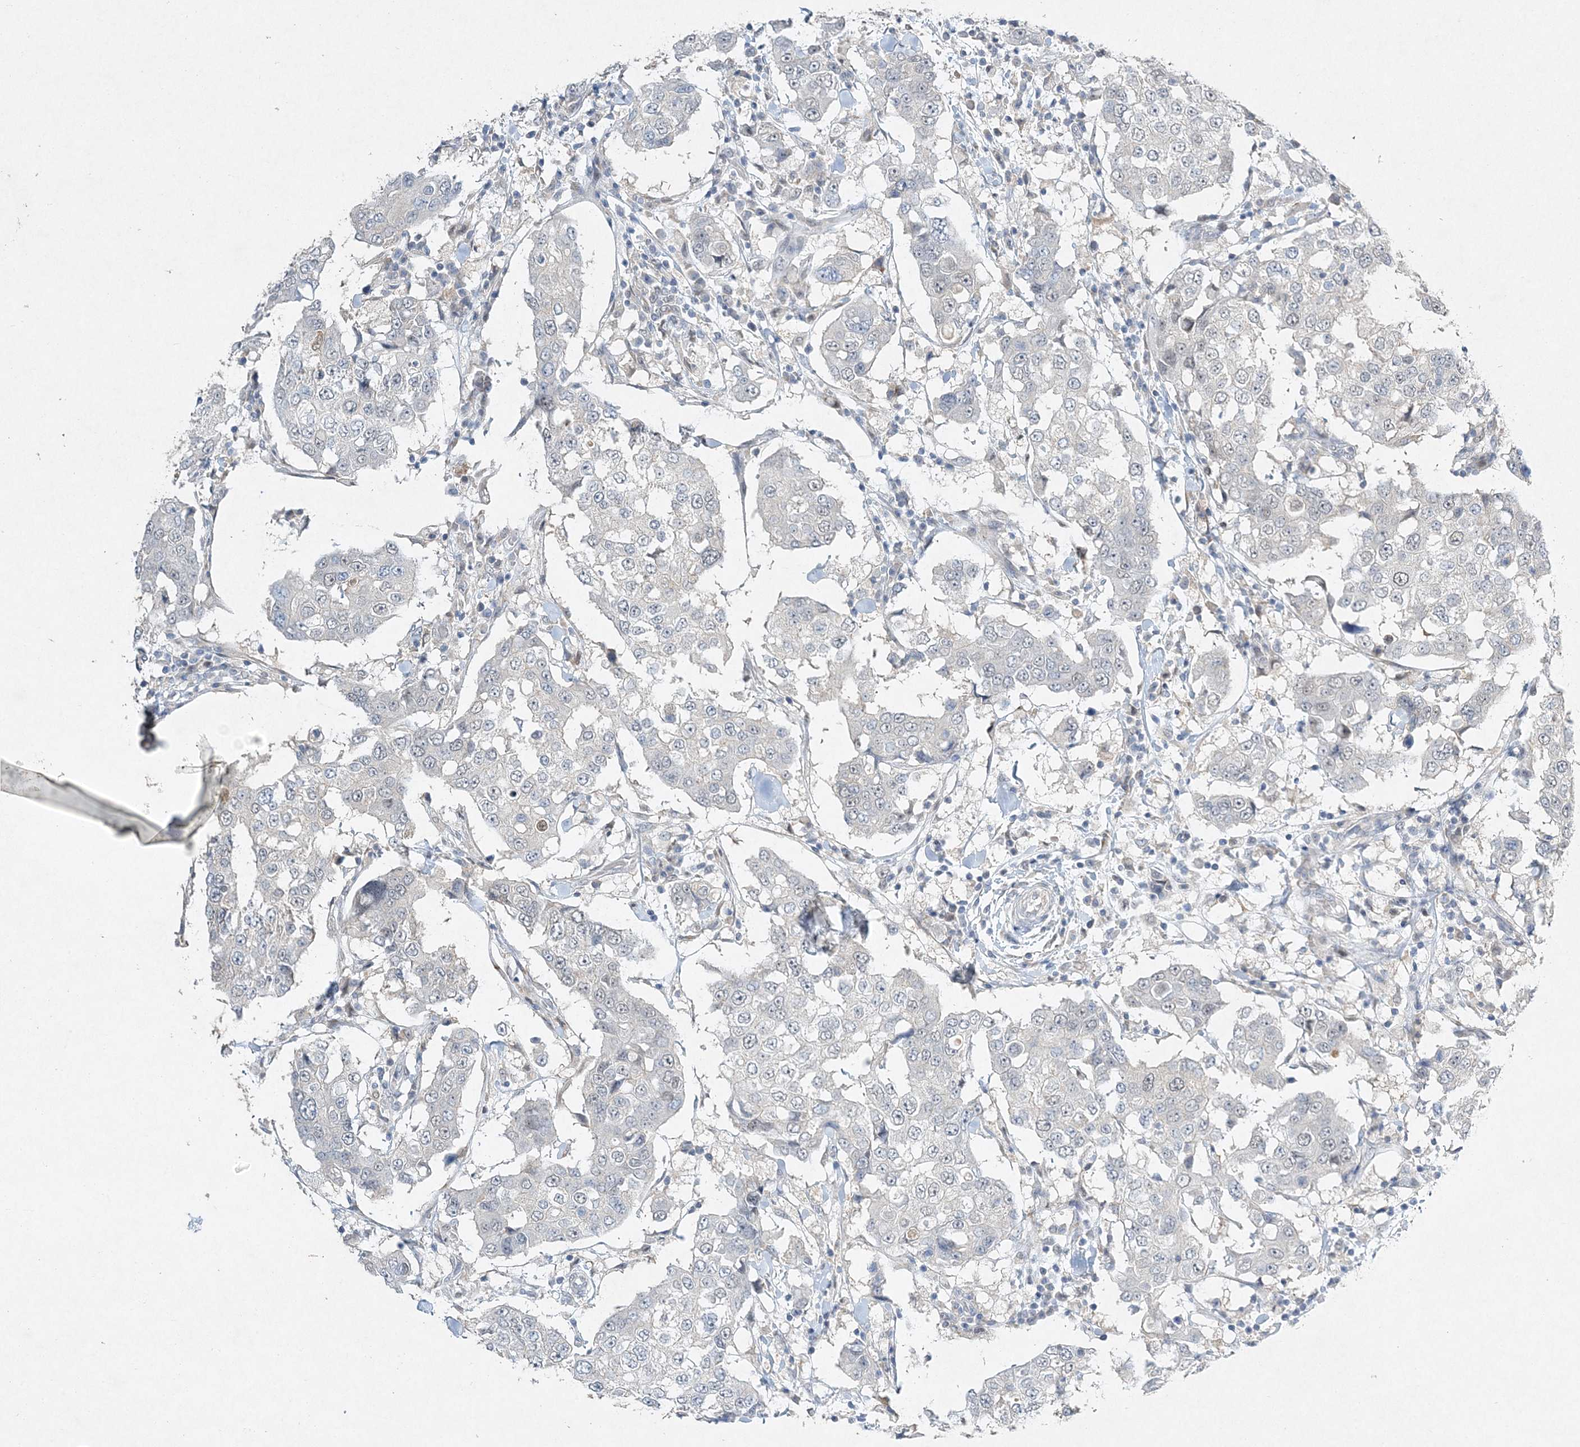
{"staining": {"intensity": "negative", "quantity": "none", "location": "none"}, "tissue": "breast cancer", "cell_type": "Tumor cells", "image_type": "cancer", "snomed": [{"axis": "morphology", "description": "Duct carcinoma"}, {"axis": "topography", "description": "Breast"}], "caption": "An immunohistochemistry (IHC) photomicrograph of breast cancer (intraductal carcinoma) is shown. There is no staining in tumor cells of breast cancer (intraductal carcinoma).", "gene": "MAT2B", "patient": {"sex": "female", "age": 27}}